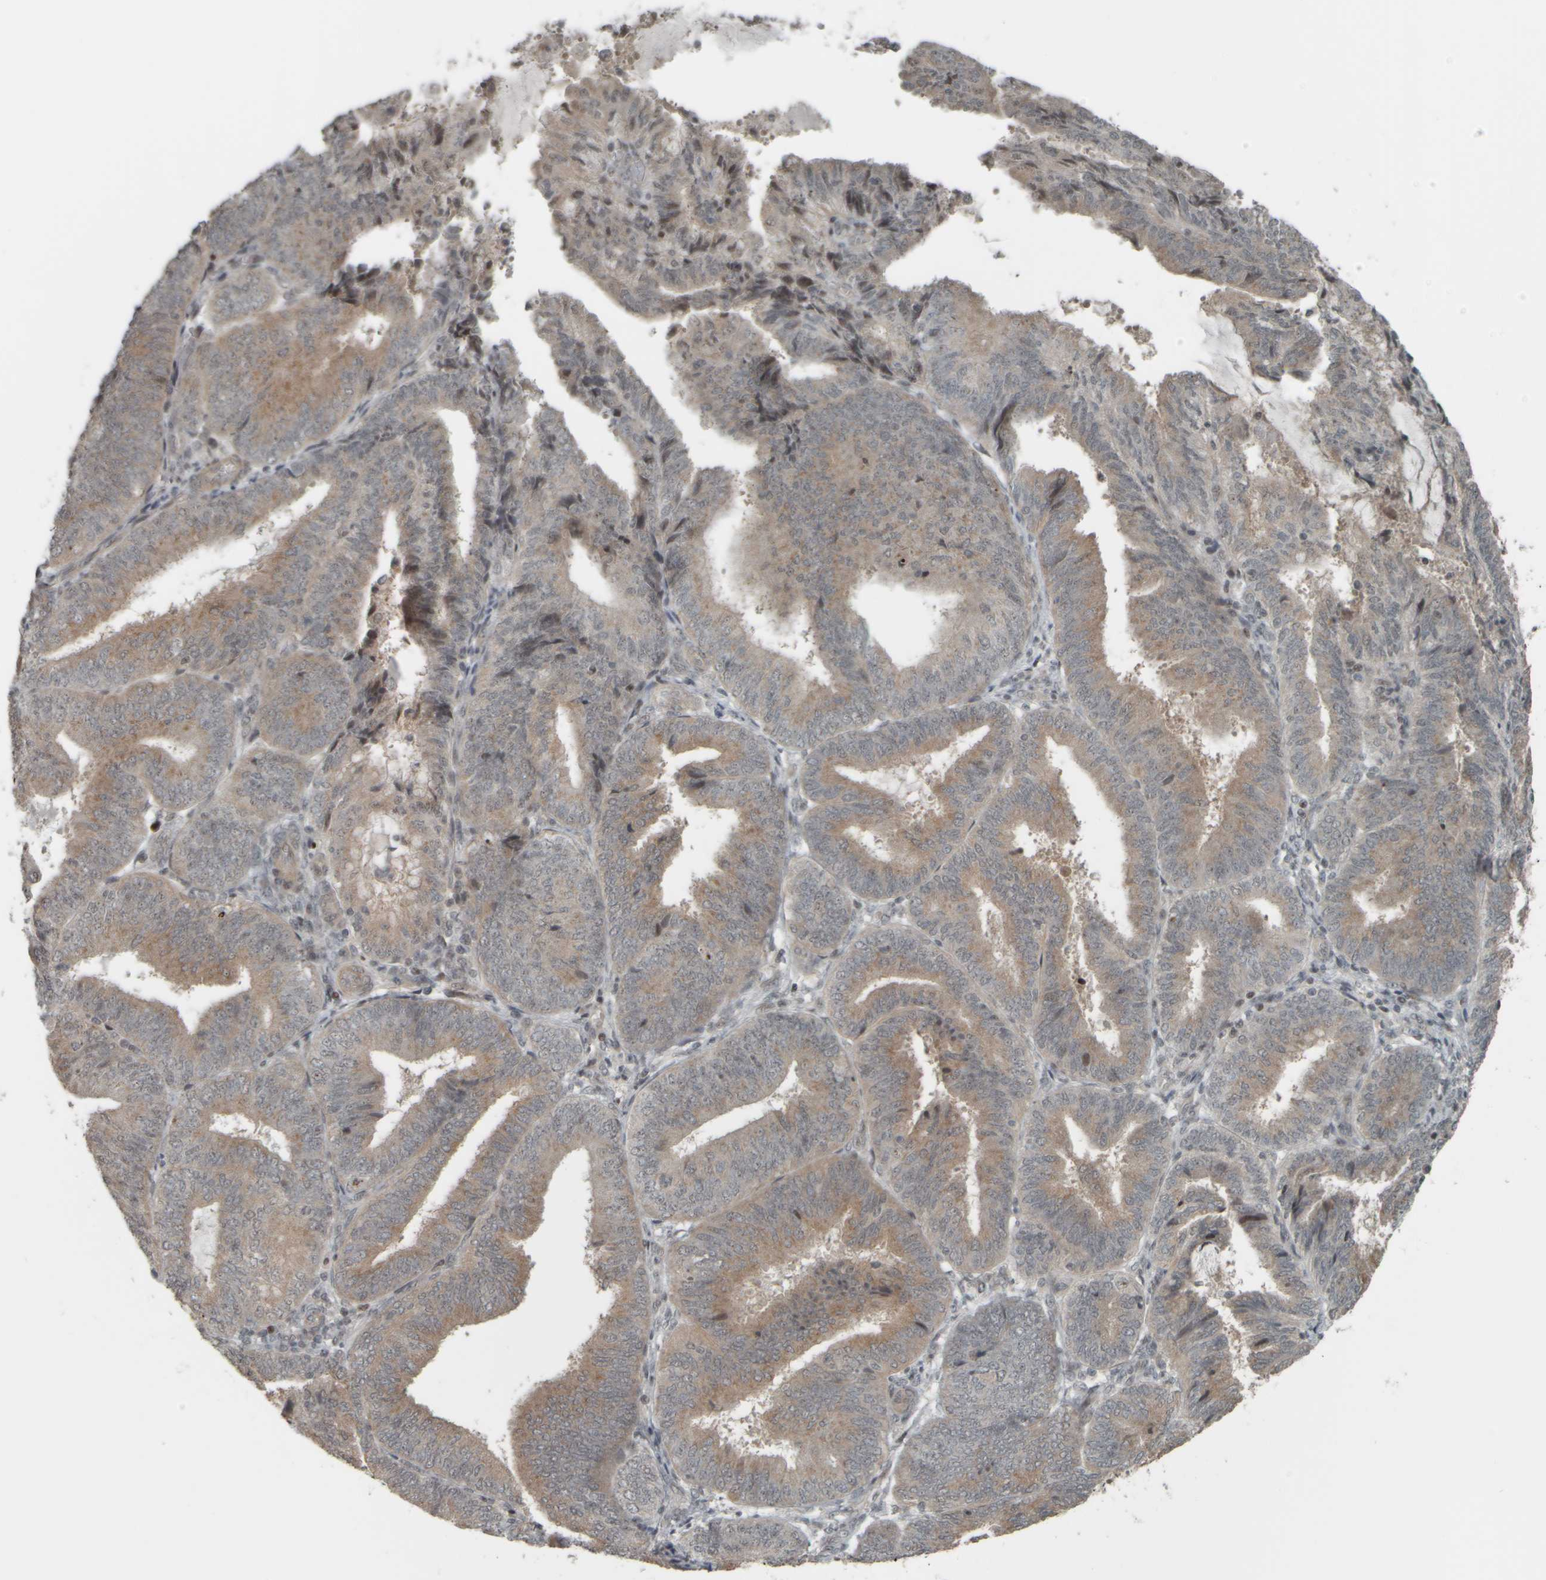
{"staining": {"intensity": "moderate", "quantity": "25%-75%", "location": "cytoplasmic/membranous"}, "tissue": "endometrial cancer", "cell_type": "Tumor cells", "image_type": "cancer", "snomed": [{"axis": "morphology", "description": "Adenocarcinoma, NOS"}, {"axis": "topography", "description": "Endometrium"}], "caption": "Adenocarcinoma (endometrial) stained with DAB immunohistochemistry (IHC) displays medium levels of moderate cytoplasmic/membranous staining in about 25%-75% of tumor cells.", "gene": "NAPG", "patient": {"sex": "female", "age": 81}}